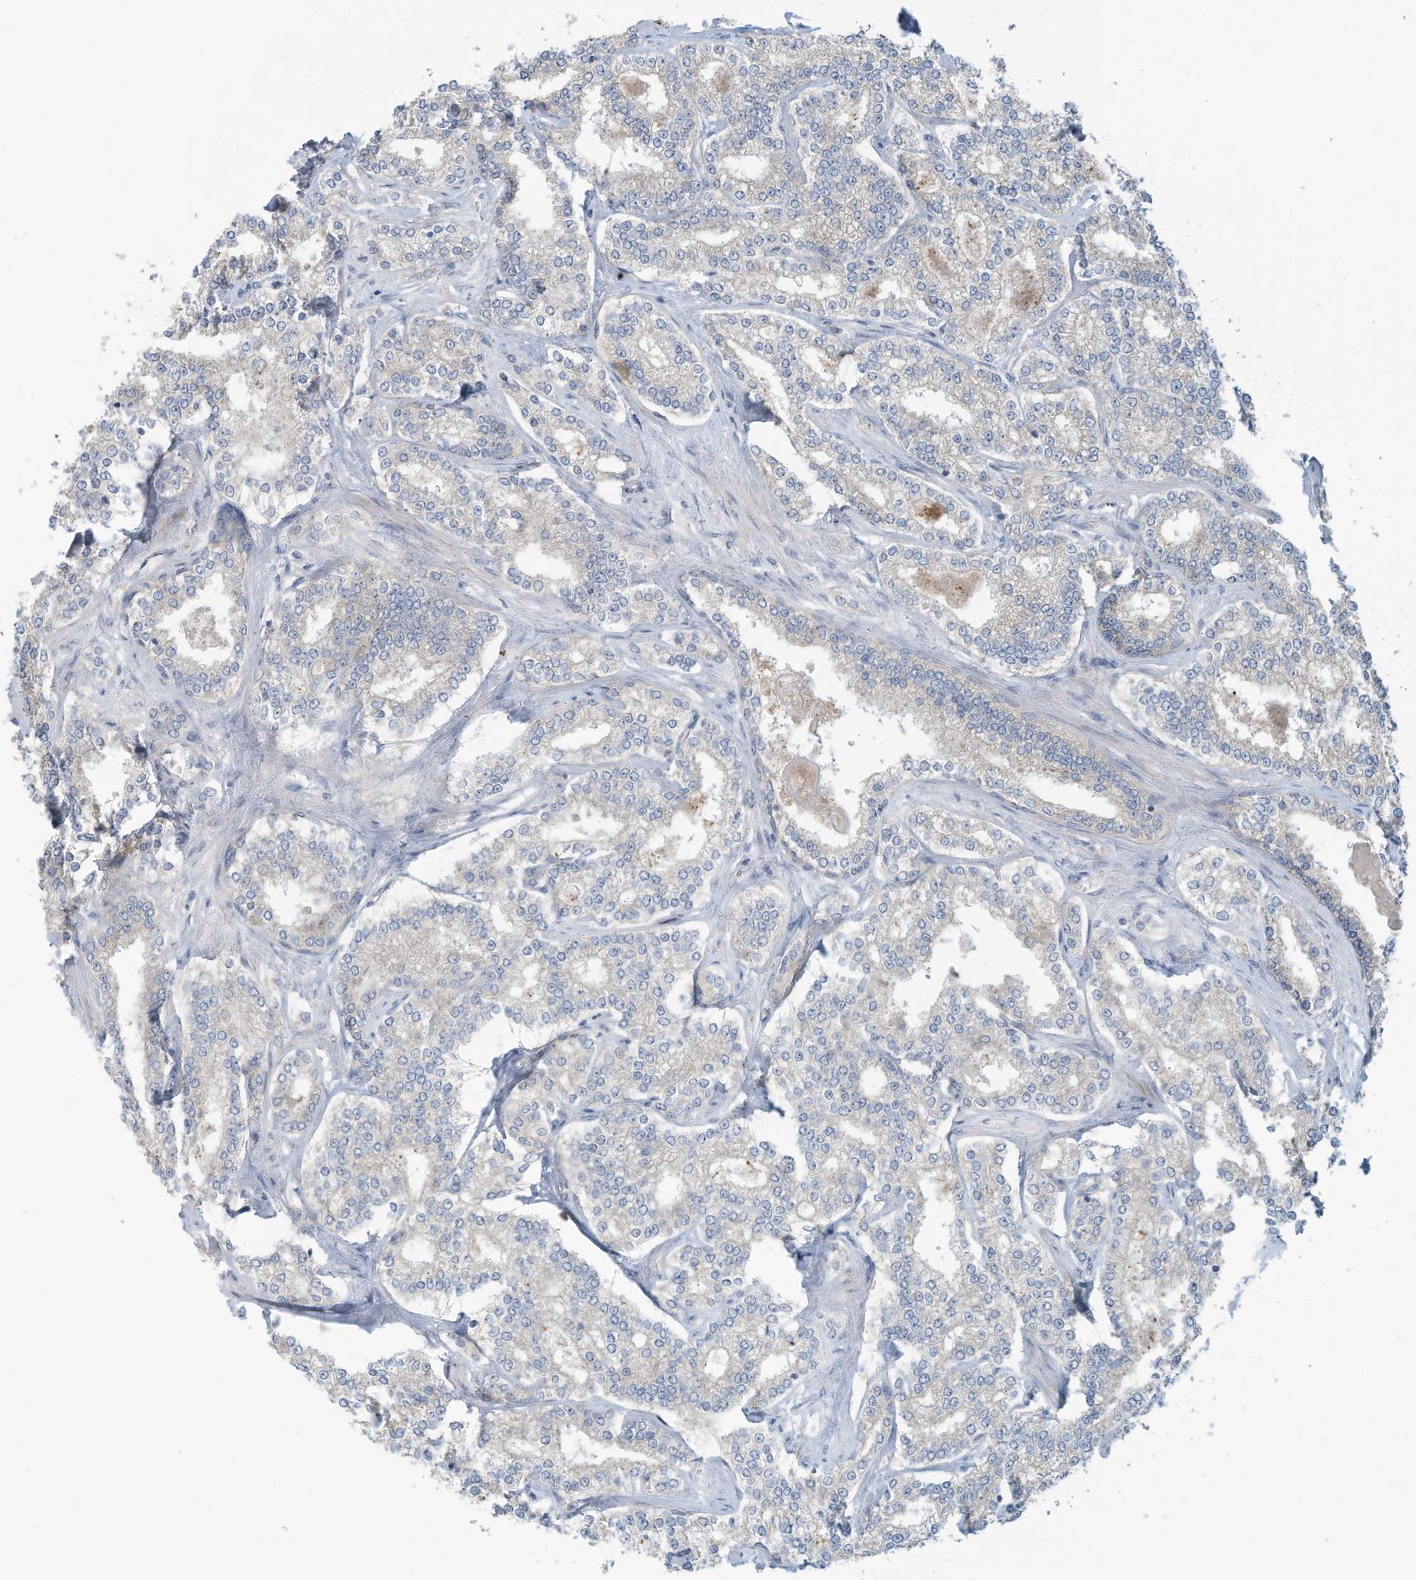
{"staining": {"intensity": "negative", "quantity": "none", "location": "none"}, "tissue": "prostate cancer", "cell_type": "Tumor cells", "image_type": "cancer", "snomed": [{"axis": "morphology", "description": "Normal tissue, NOS"}, {"axis": "morphology", "description": "Adenocarcinoma, High grade"}, {"axis": "topography", "description": "Prostate"}], "caption": "Tumor cells show no significant expression in prostate cancer (high-grade adenocarcinoma).", "gene": "SCGB1D2", "patient": {"sex": "male", "age": 83}}